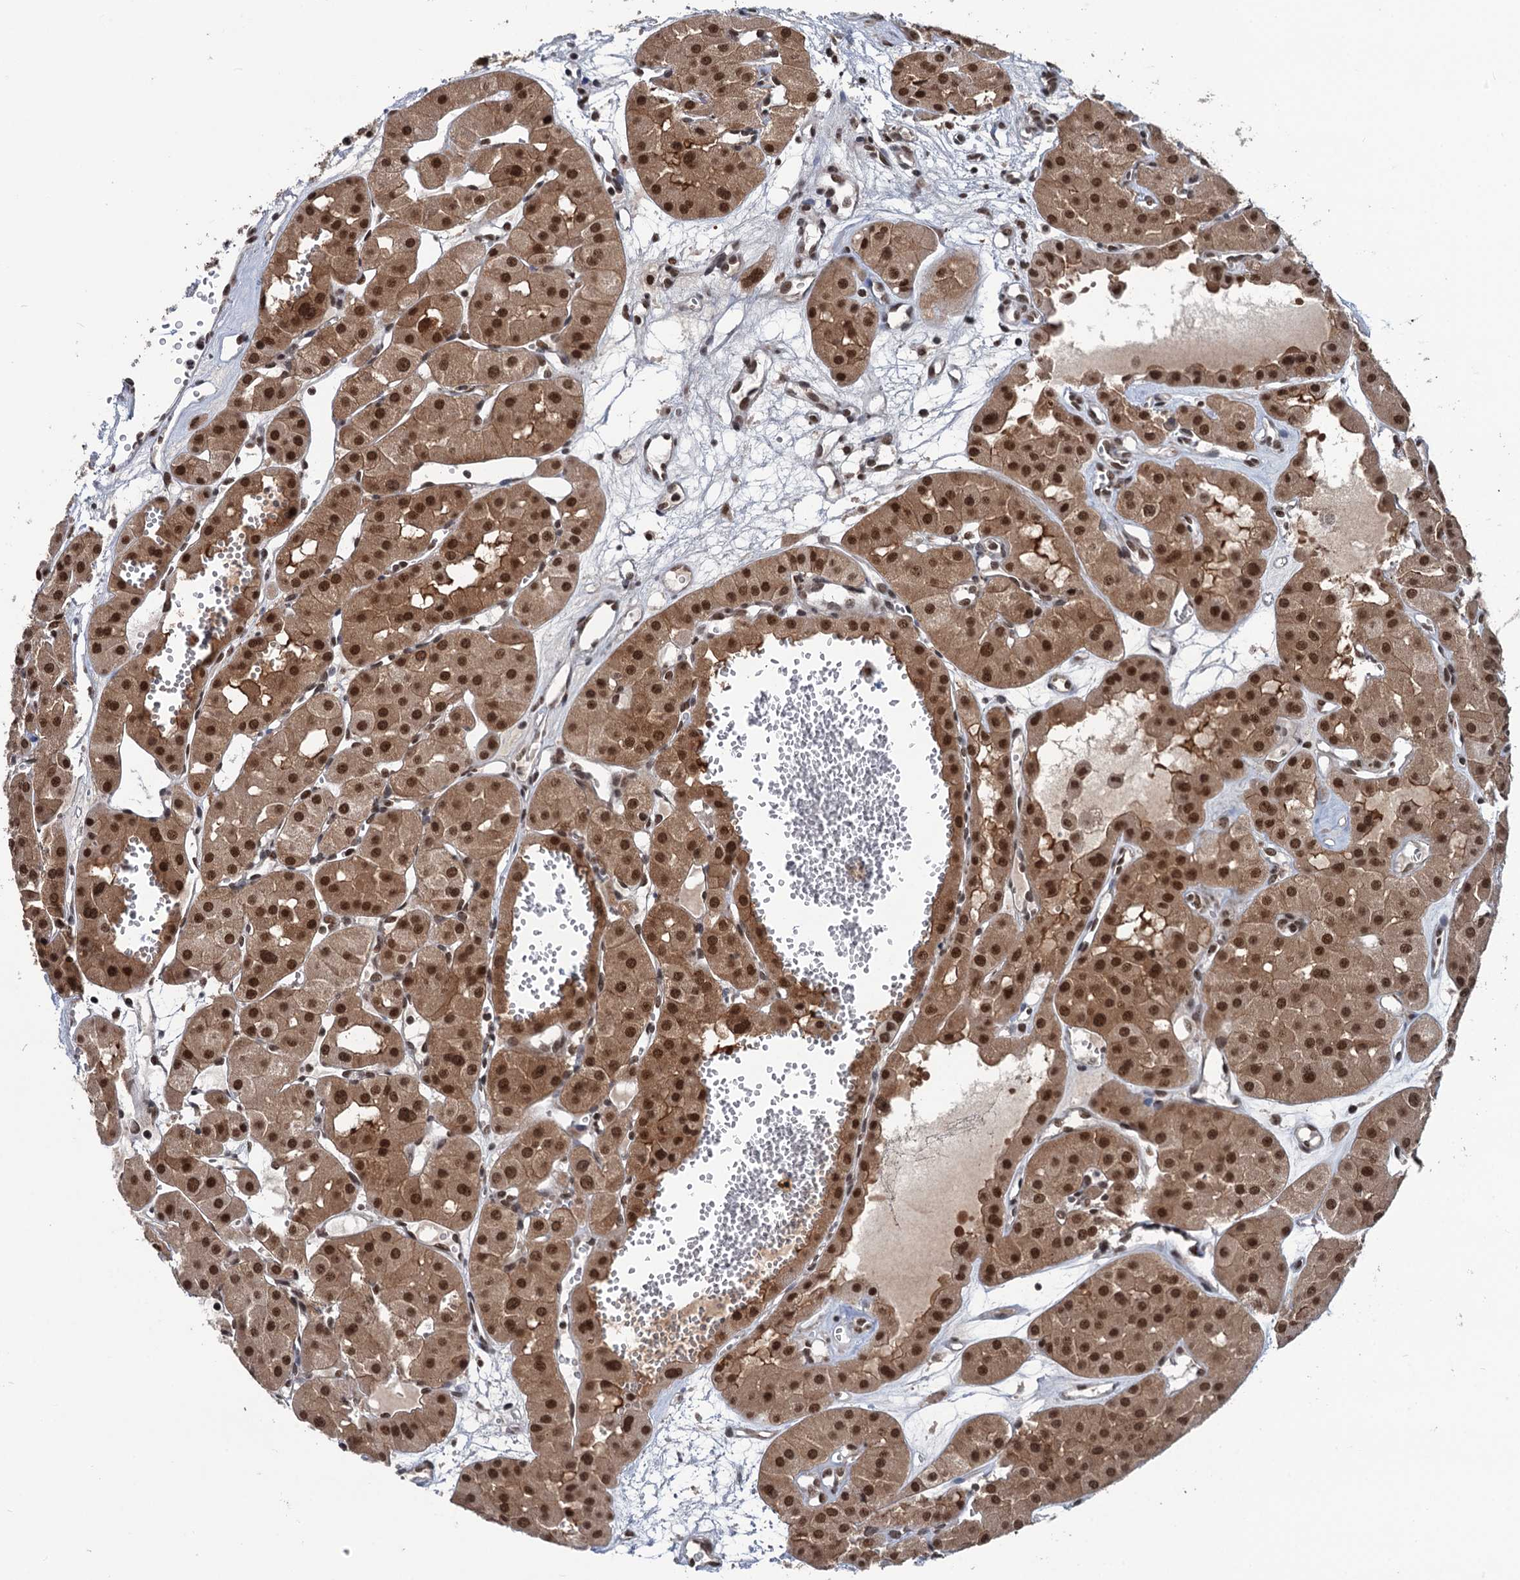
{"staining": {"intensity": "moderate", "quantity": ">75%", "location": "cytoplasmic/membranous,nuclear"}, "tissue": "renal cancer", "cell_type": "Tumor cells", "image_type": "cancer", "snomed": [{"axis": "morphology", "description": "Carcinoma, NOS"}, {"axis": "topography", "description": "Kidney"}], "caption": "Immunohistochemistry image of renal cancer (carcinoma) stained for a protein (brown), which shows medium levels of moderate cytoplasmic/membranous and nuclear positivity in approximately >75% of tumor cells.", "gene": "RASSF4", "patient": {"sex": "female", "age": 75}}